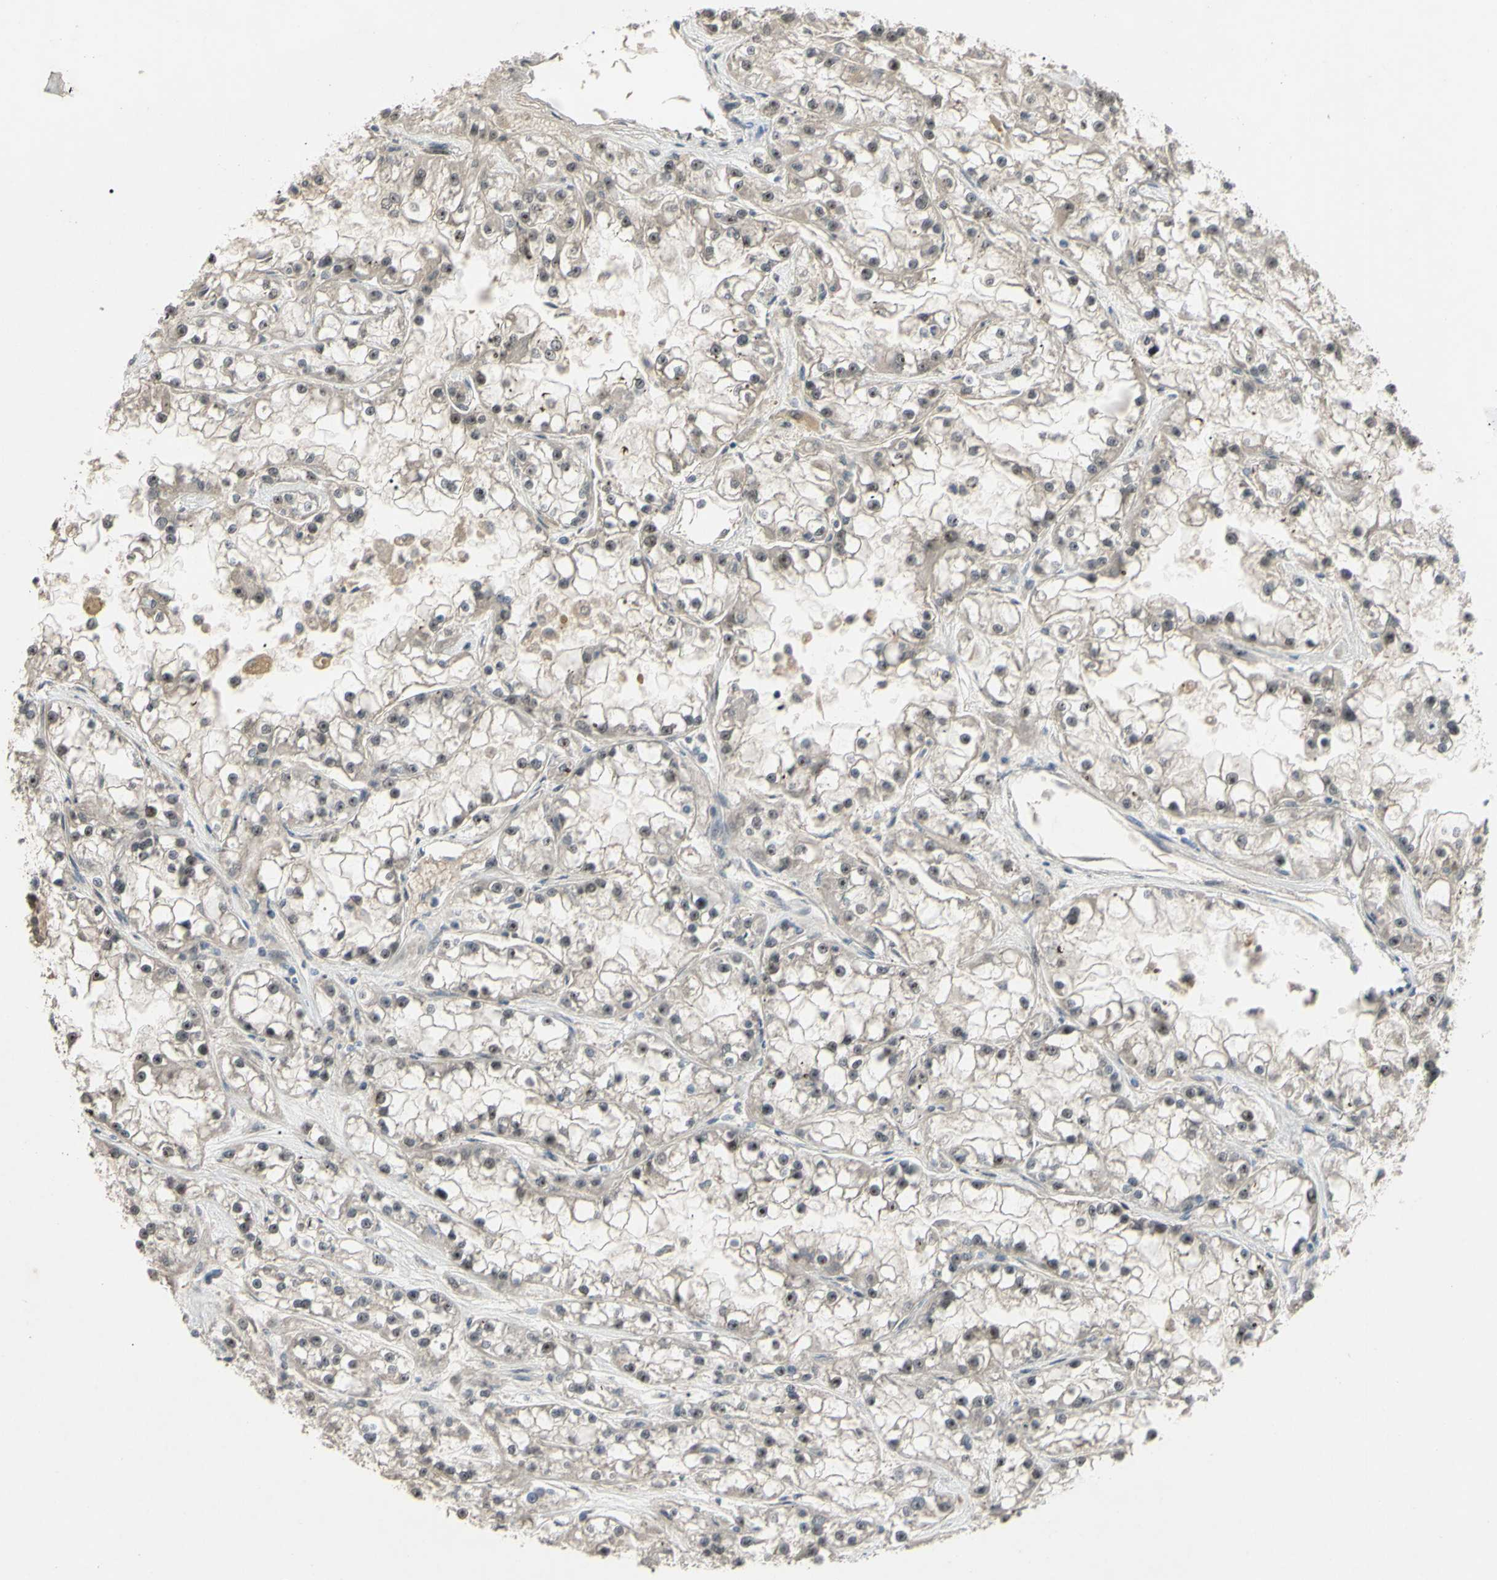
{"staining": {"intensity": "weak", "quantity": "25%-75%", "location": "cytoplasmic/membranous"}, "tissue": "renal cancer", "cell_type": "Tumor cells", "image_type": "cancer", "snomed": [{"axis": "morphology", "description": "Adenocarcinoma, NOS"}, {"axis": "topography", "description": "Kidney"}], "caption": "The micrograph shows a brown stain indicating the presence of a protein in the cytoplasmic/membranous of tumor cells in renal cancer.", "gene": "ALK", "patient": {"sex": "female", "age": 52}}